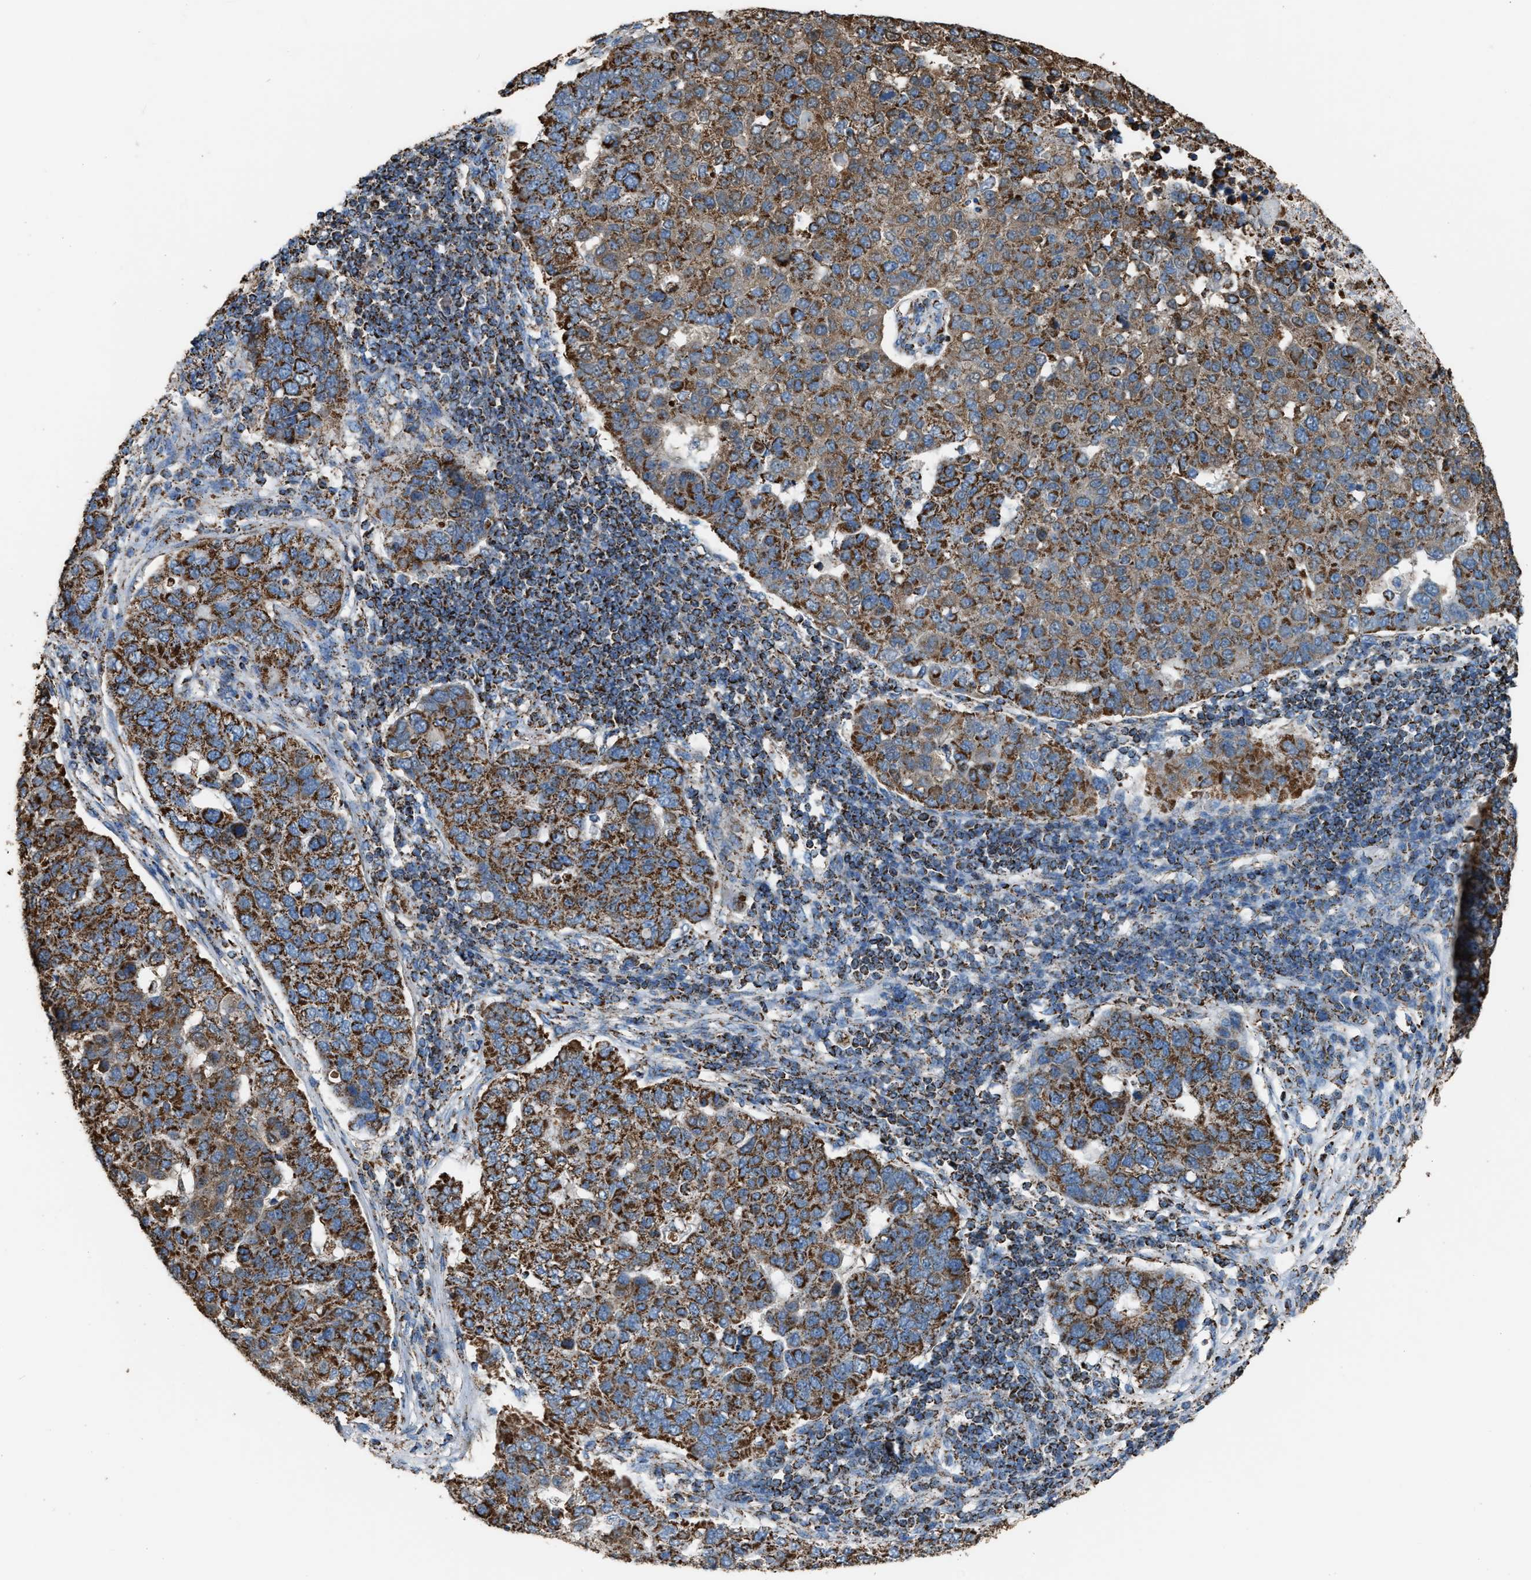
{"staining": {"intensity": "strong", "quantity": ">75%", "location": "cytoplasmic/membranous"}, "tissue": "pancreatic cancer", "cell_type": "Tumor cells", "image_type": "cancer", "snomed": [{"axis": "morphology", "description": "Adenocarcinoma, NOS"}, {"axis": "topography", "description": "Pancreas"}], "caption": "Immunohistochemistry image of human pancreatic cancer (adenocarcinoma) stained for a protein (brown), which demonstrates high levels of strong cytoplasmic/membranous staining in approximately >75% of tumor cells.", "gene": "MDH2", "patient": {"sex": "female", "age": 61}}